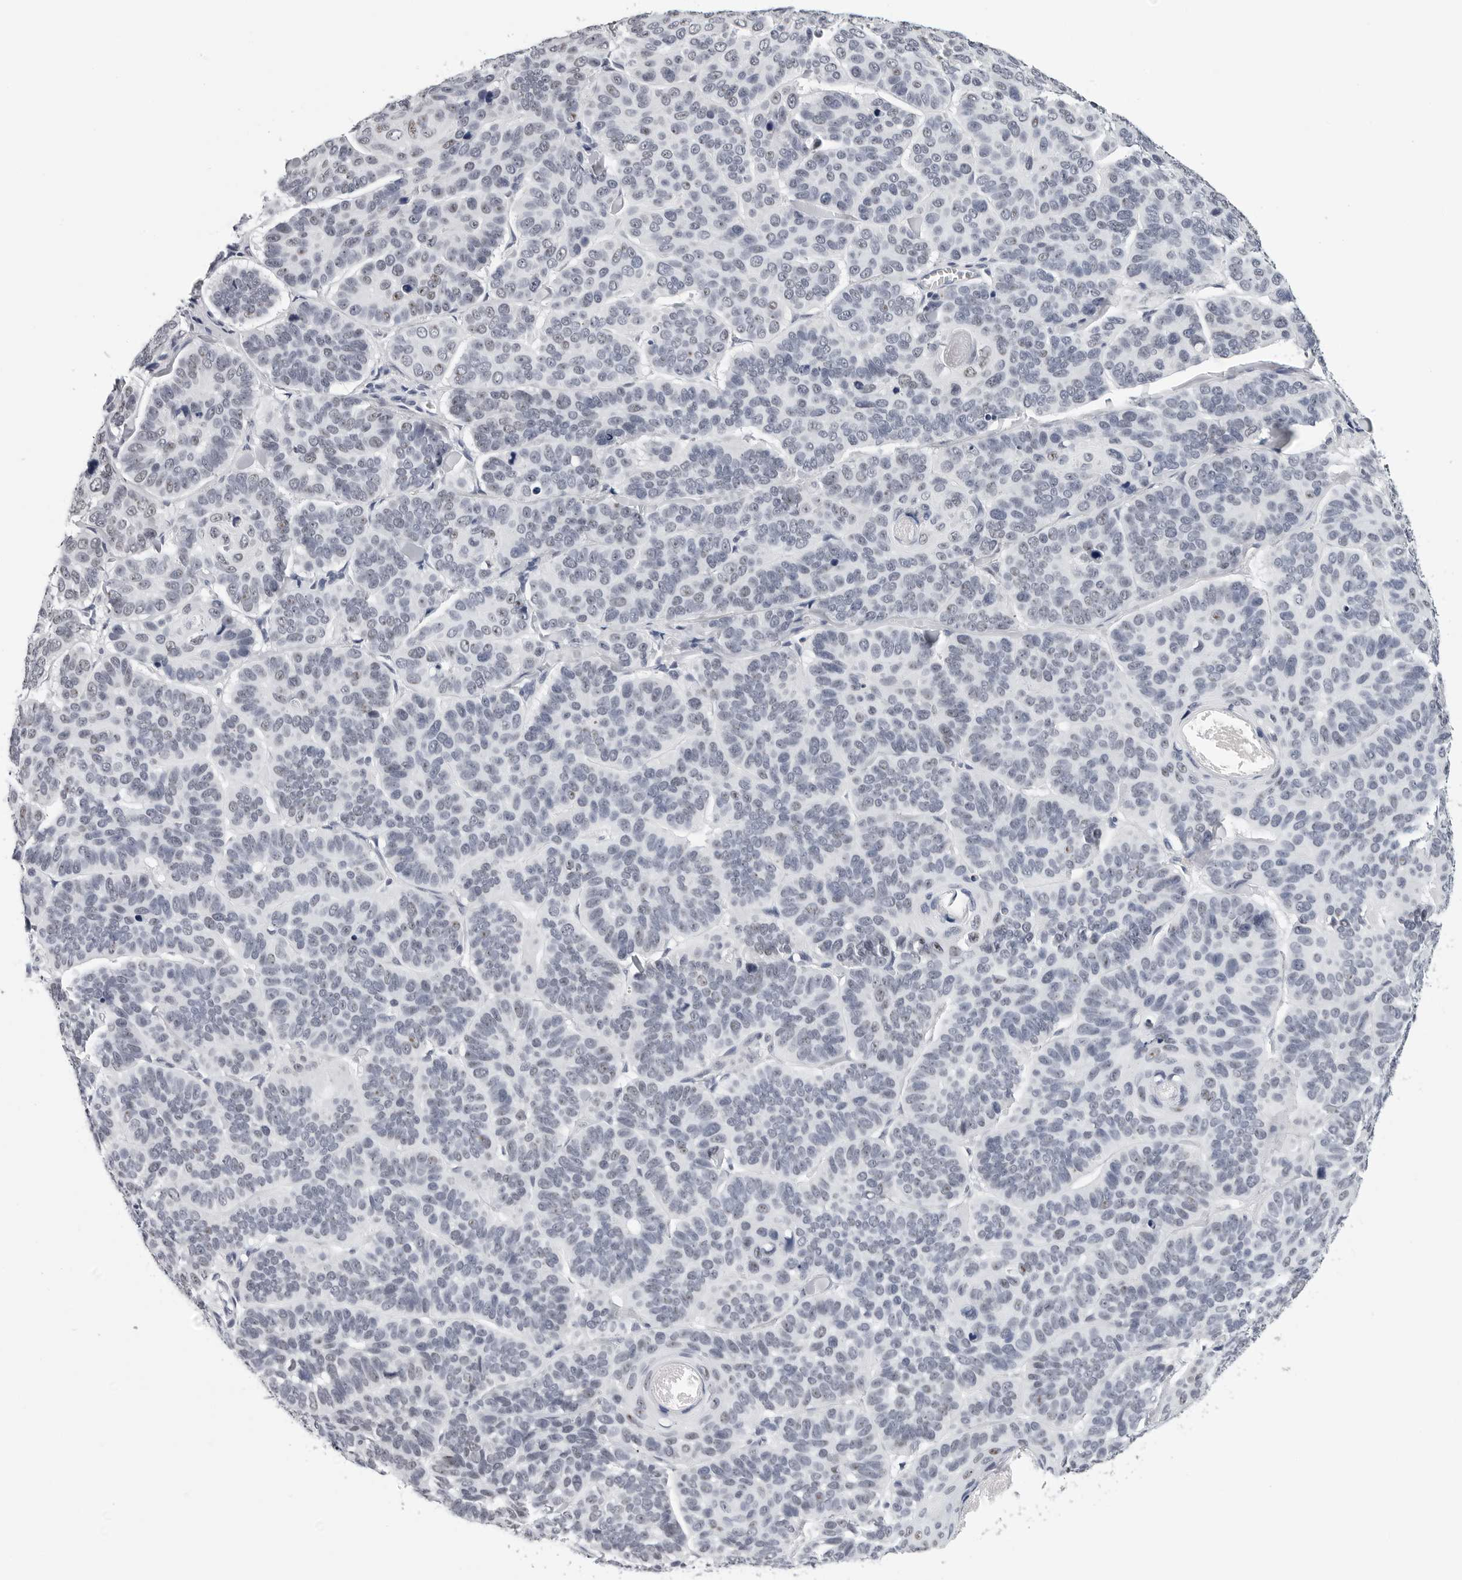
{"staining": {"intensity": "negative", "quantity": "none", "location": "none"}, "tissue": "skin cancer", "cell_type": "Tumor cells", "image_type": "cancer", "snomed": [{"axis": "morphology", "description": "Basal cell carcinoma"}, {"axis": "topography", "description": "Skin"}], "caption": "High magnification brightfield microscopy of basal cell carcinoma (skin) stained with DAB (3,3'-diaminobenzidine) (brown) and counterstained with hematoxylin (blue): tumor cells show no significant staining.", "gene": "GNL2", "patient": {"sex": "male", "age": 62}}